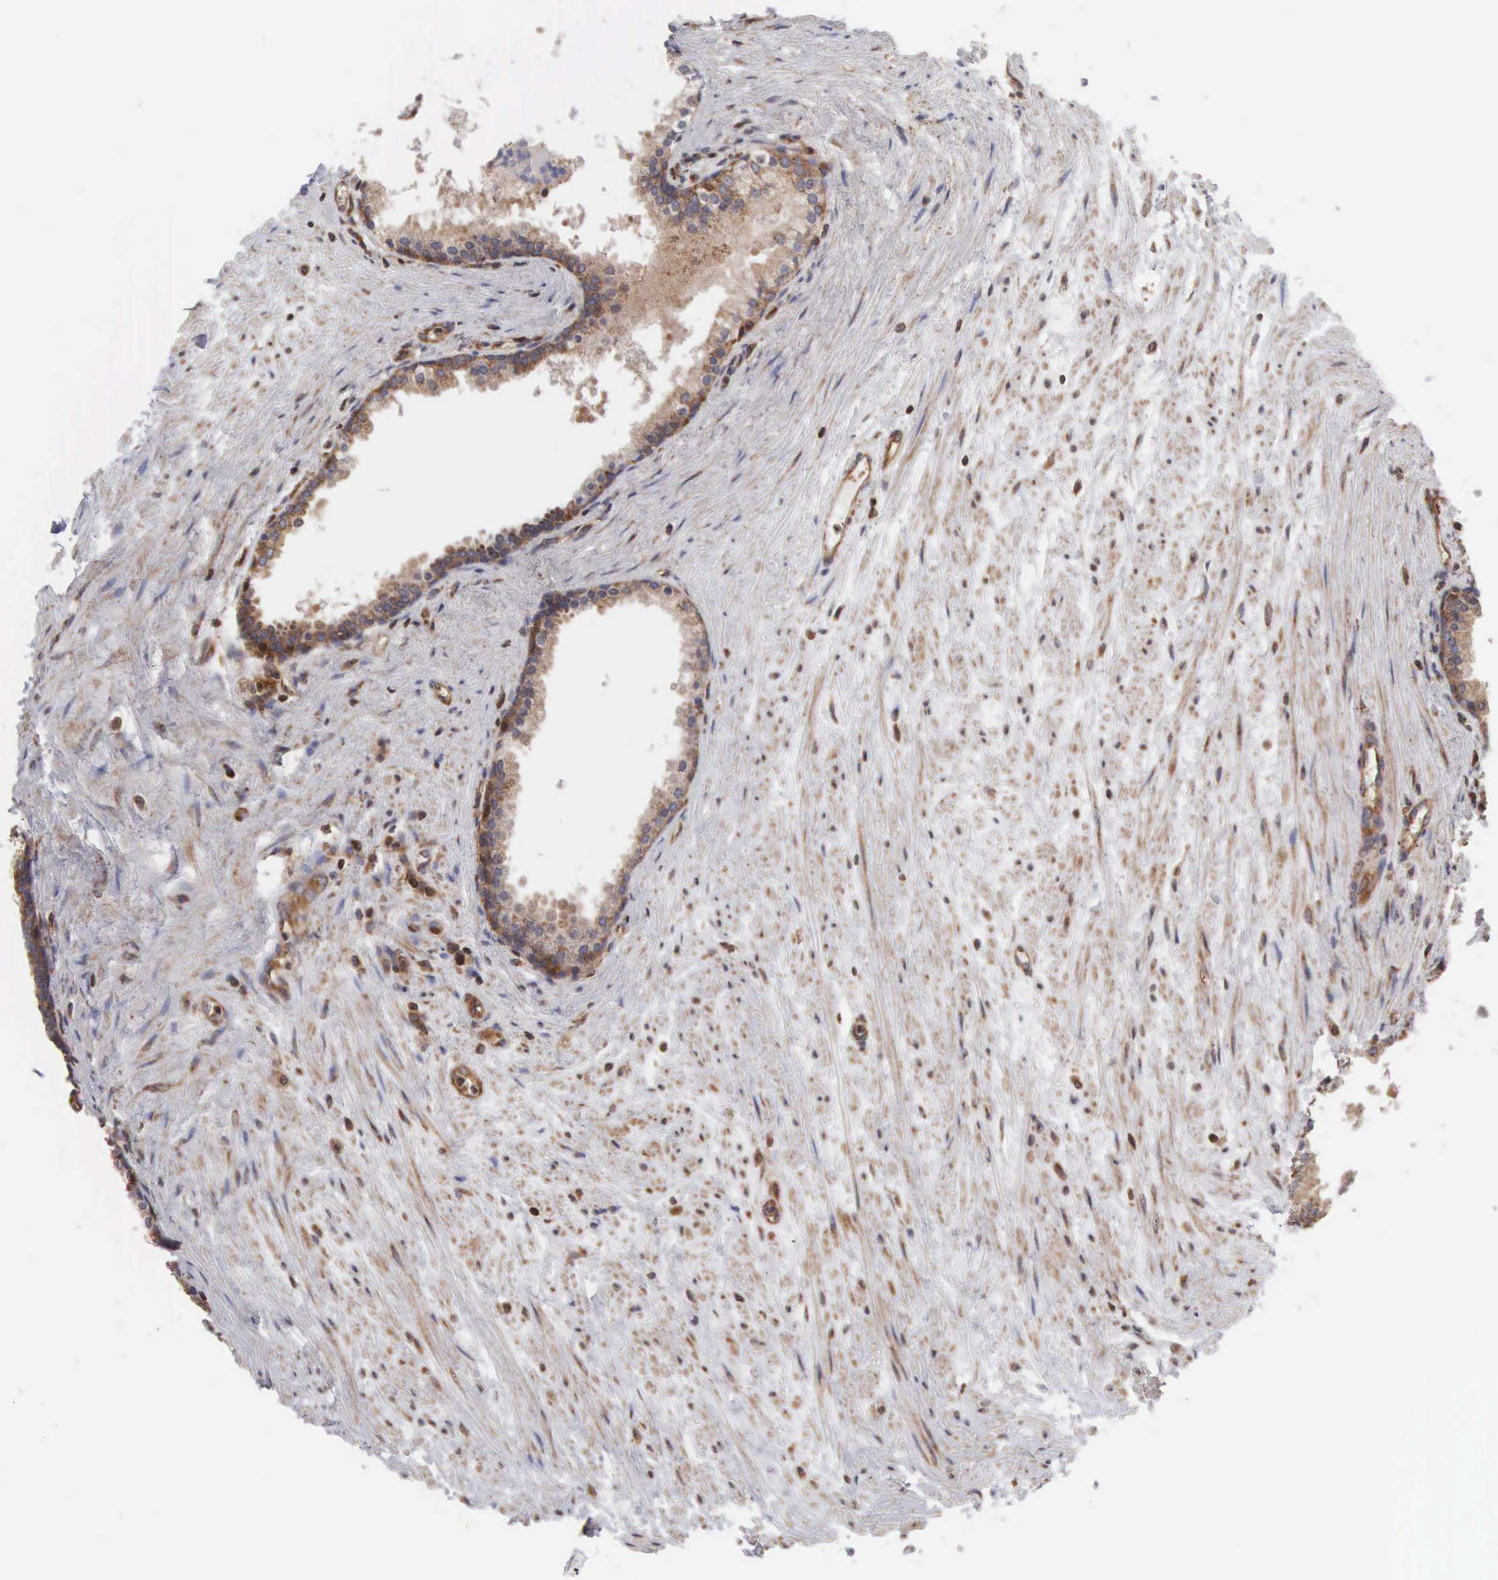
{"staining": {"intensity": "strong", "quantity": ">75%", "location": "cytoplasmic/membranous"}, "tissue": "prostate", "cell_type": "Glandular cells", "image_type": "normal", "snomed": [{"axis": "morphology", "description": "Normal tissue, NOS"}, {"axis": "topography", "description": "Prostate"}], "caption": "Prostate stained for a protein (brown) reveals strong cytoplasmic/membranous positive positivity in about >75% of glandular cells.", "gene": "DHRS1", "patient": {"sex": "male", "age": 65}}